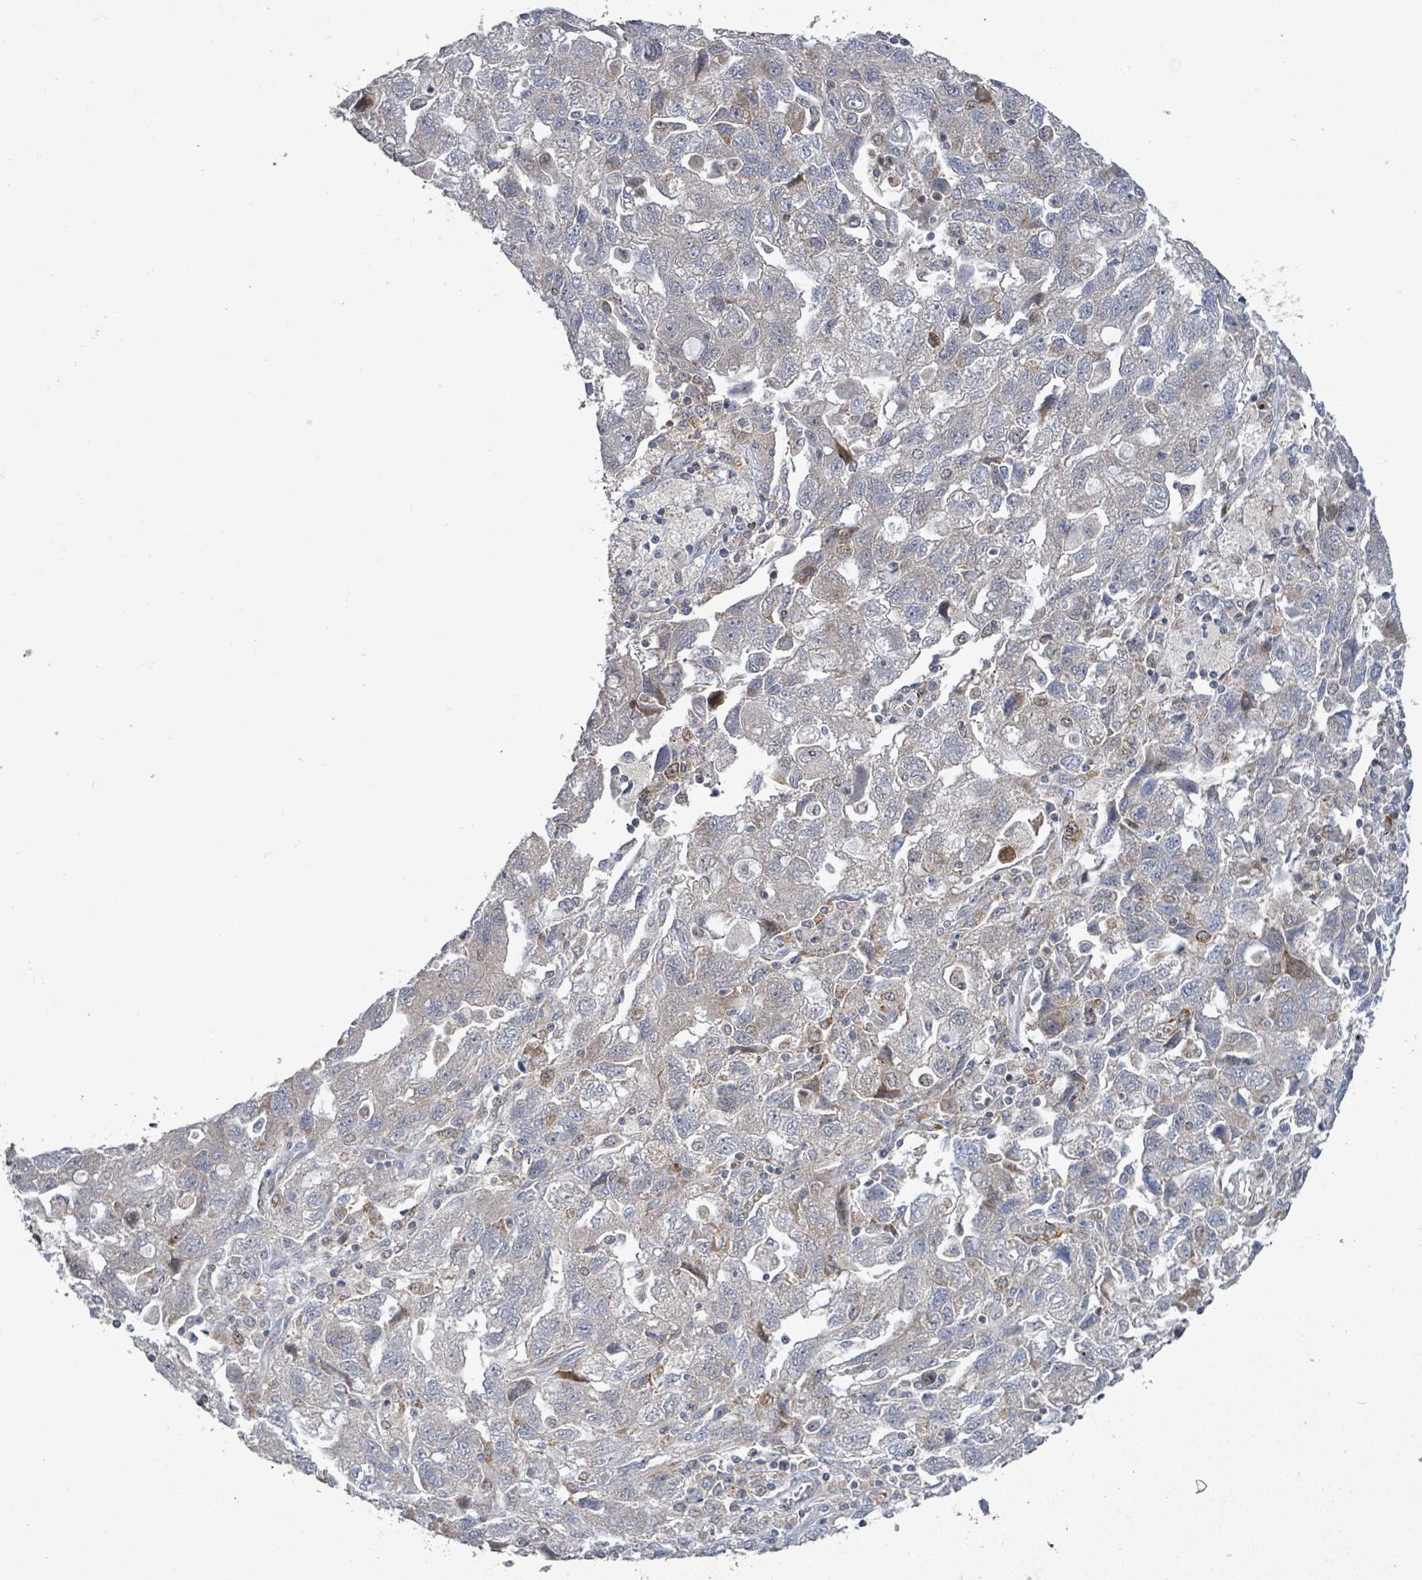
{"staining": {"intensity": "negative", "quantity": "none", "location": "none"}, "tissue": "ovarian cancer", "cell_type": "Tumor cells", "image_type": "cancer", "snomed": [{"axis": "morphology", "description": "Carcinoma, NOS"}, {"axis": "morphology", "description": "Cystadenocarcinoma, serous, NOS"}, {"axis": "topography", "description": "Ovary"}], "caption": "The image displays no significant staining in tumor cells of serous cystadenocarcinoma (ovarian).", "gene": "LILRA4", "patient": {"sex": "female", "age": 69}}